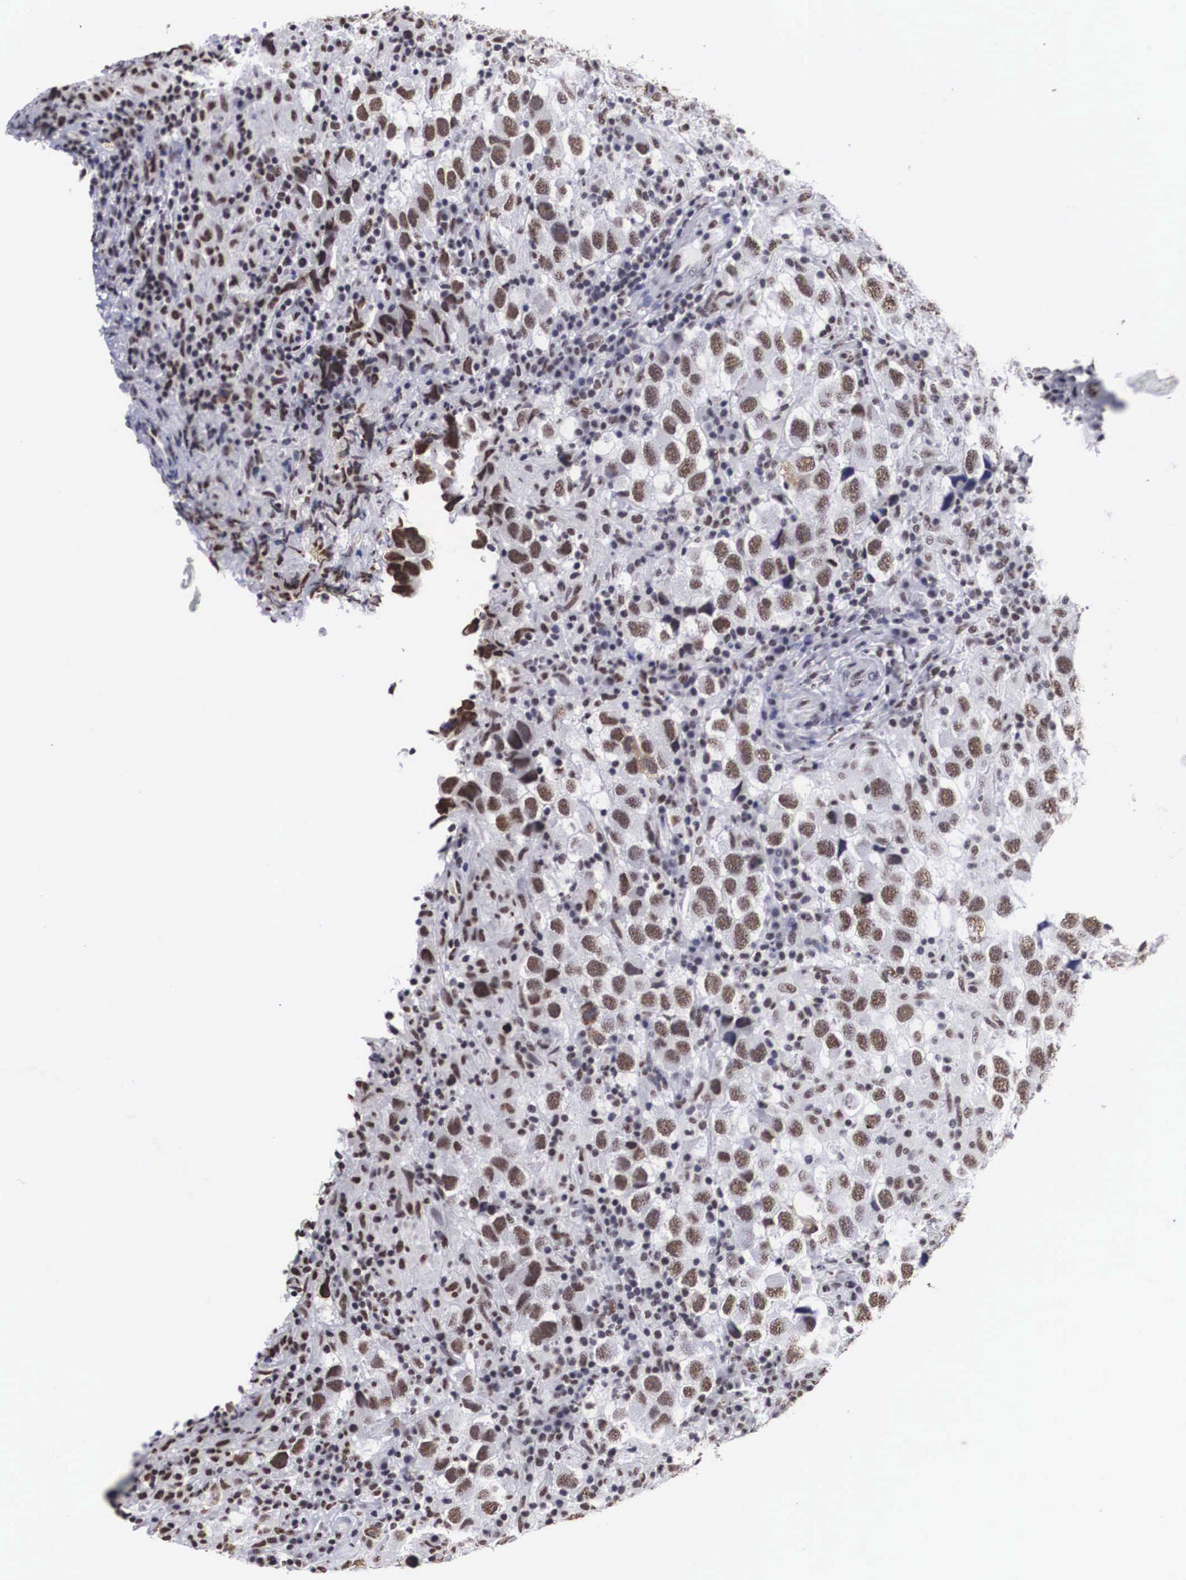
{"staining": {"intensity": "moderate", "quantity": ">75%", "location": "nuclear"}, "tissue": "testis cancer", "cell_type": "Tumor cells", "image_type": "cancer", "snomed": [{"axis": "morphology", "description": "Carcinoma, Embryonal, NOS"}, {"axis": "topography", "description": "Testis"}], "caption": "This is an image of immunohistochemistry (IHC) staining of testis embryonal carcinoma, which shows moderate positivity in the nuclear of tumor cells.", "gene": "ACIN1", "patient": {"sex": "male", "age": 21}}